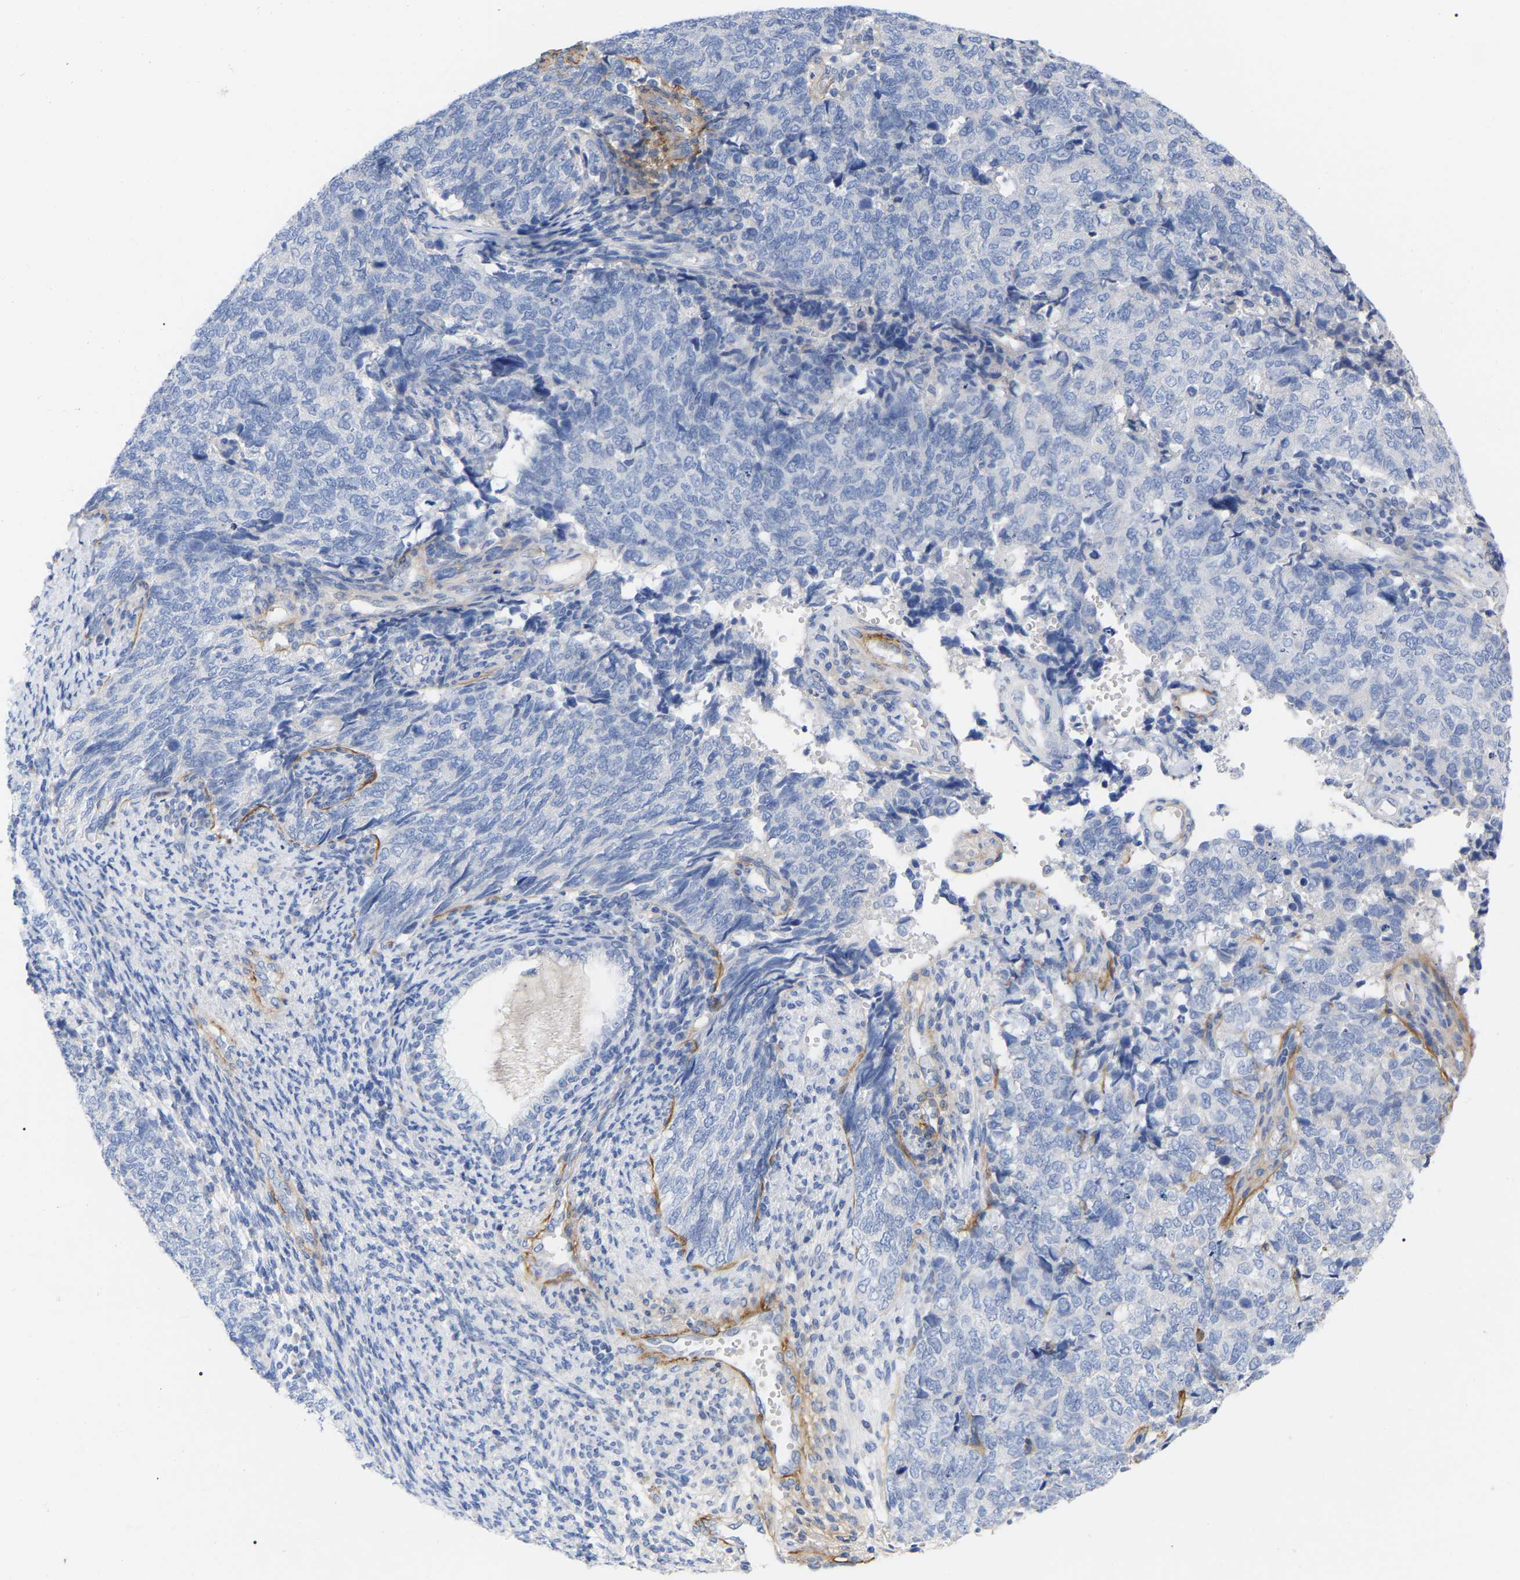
{"staining": {"intensity": "negative", "quantity": "none", "location": "none"}, "tissue": "cervical cancer", "cell_type": "Tumor cells", "image_type": "cancer", "snomed": [{"axis": "morphology", "description": "Squamous cell carcinoma, NOS"}, {"axis": "topography", "description": "Cervix"}], "caption": "High magnification brightfield microscopy of cervical cancer stained with DAB (3,3'-diaminobenzidine) (brown) and counterstained with hematoxylin (blue): tumor cells show no significant staining.", "gene": "HAPLN1", "patient": {"sex": "female", "age": 63}}